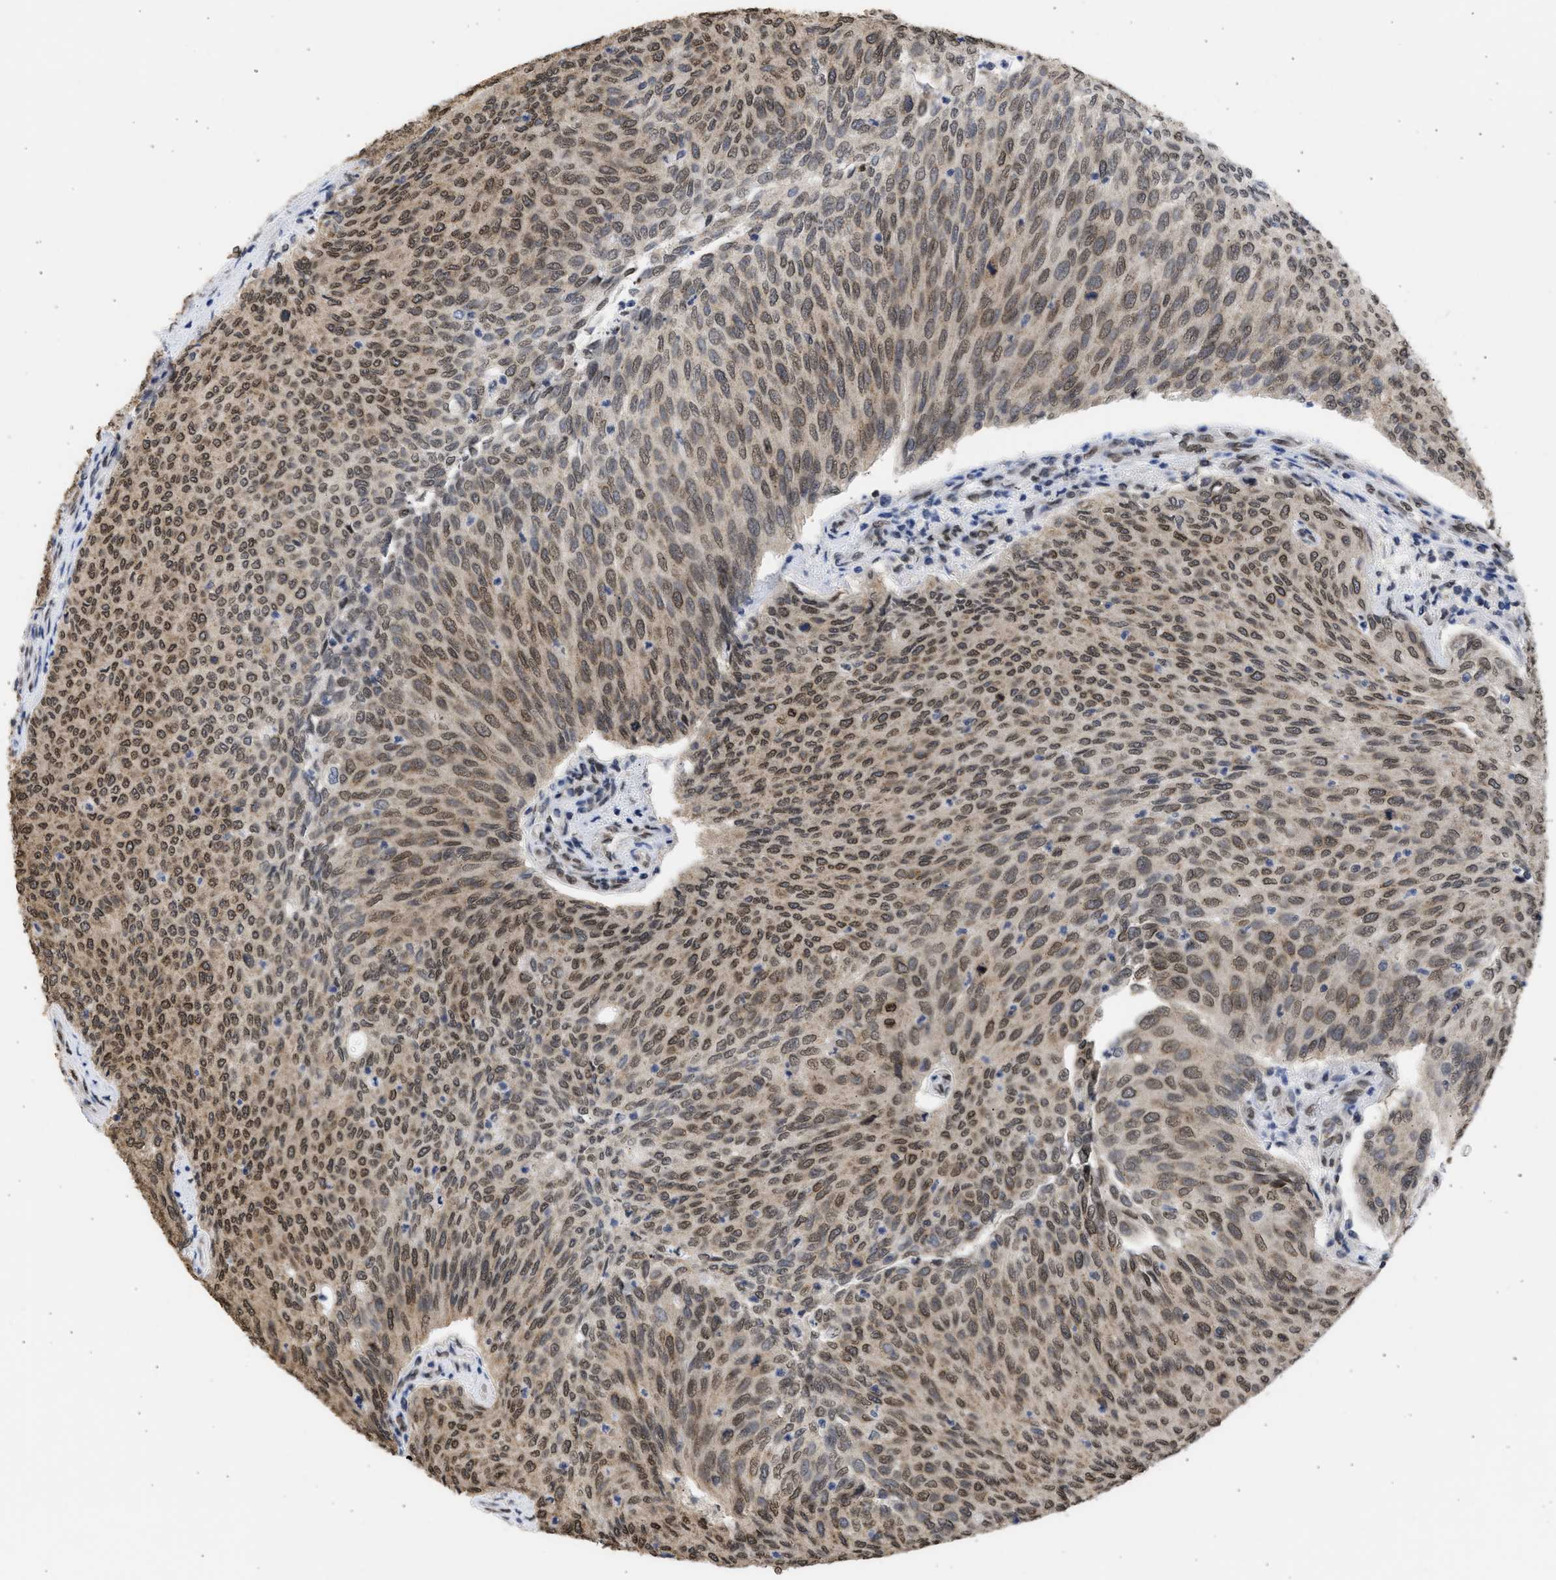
{"staining": {"intensity": "weak", "quantity": ">75%", "location": "cytoplasmic/membranous"}, "tissue": "urothelial cancer", "cell_type": "Tumor cells", "image_type": "cancer", "snomed": [{"axis": "morphology", "description": "Urothelial carcinoma, Low grade"}, {"axis": "topography", "description": "Urinary bladder"}], "caption": "Protein staining demonstrates weak cytoplasmic/membranous positivity in approximately >75% of tumor cells in low-grade urothelial carcinoma.", "gene": "NUP35", "patient": {"sex": "female", "age": 79}}